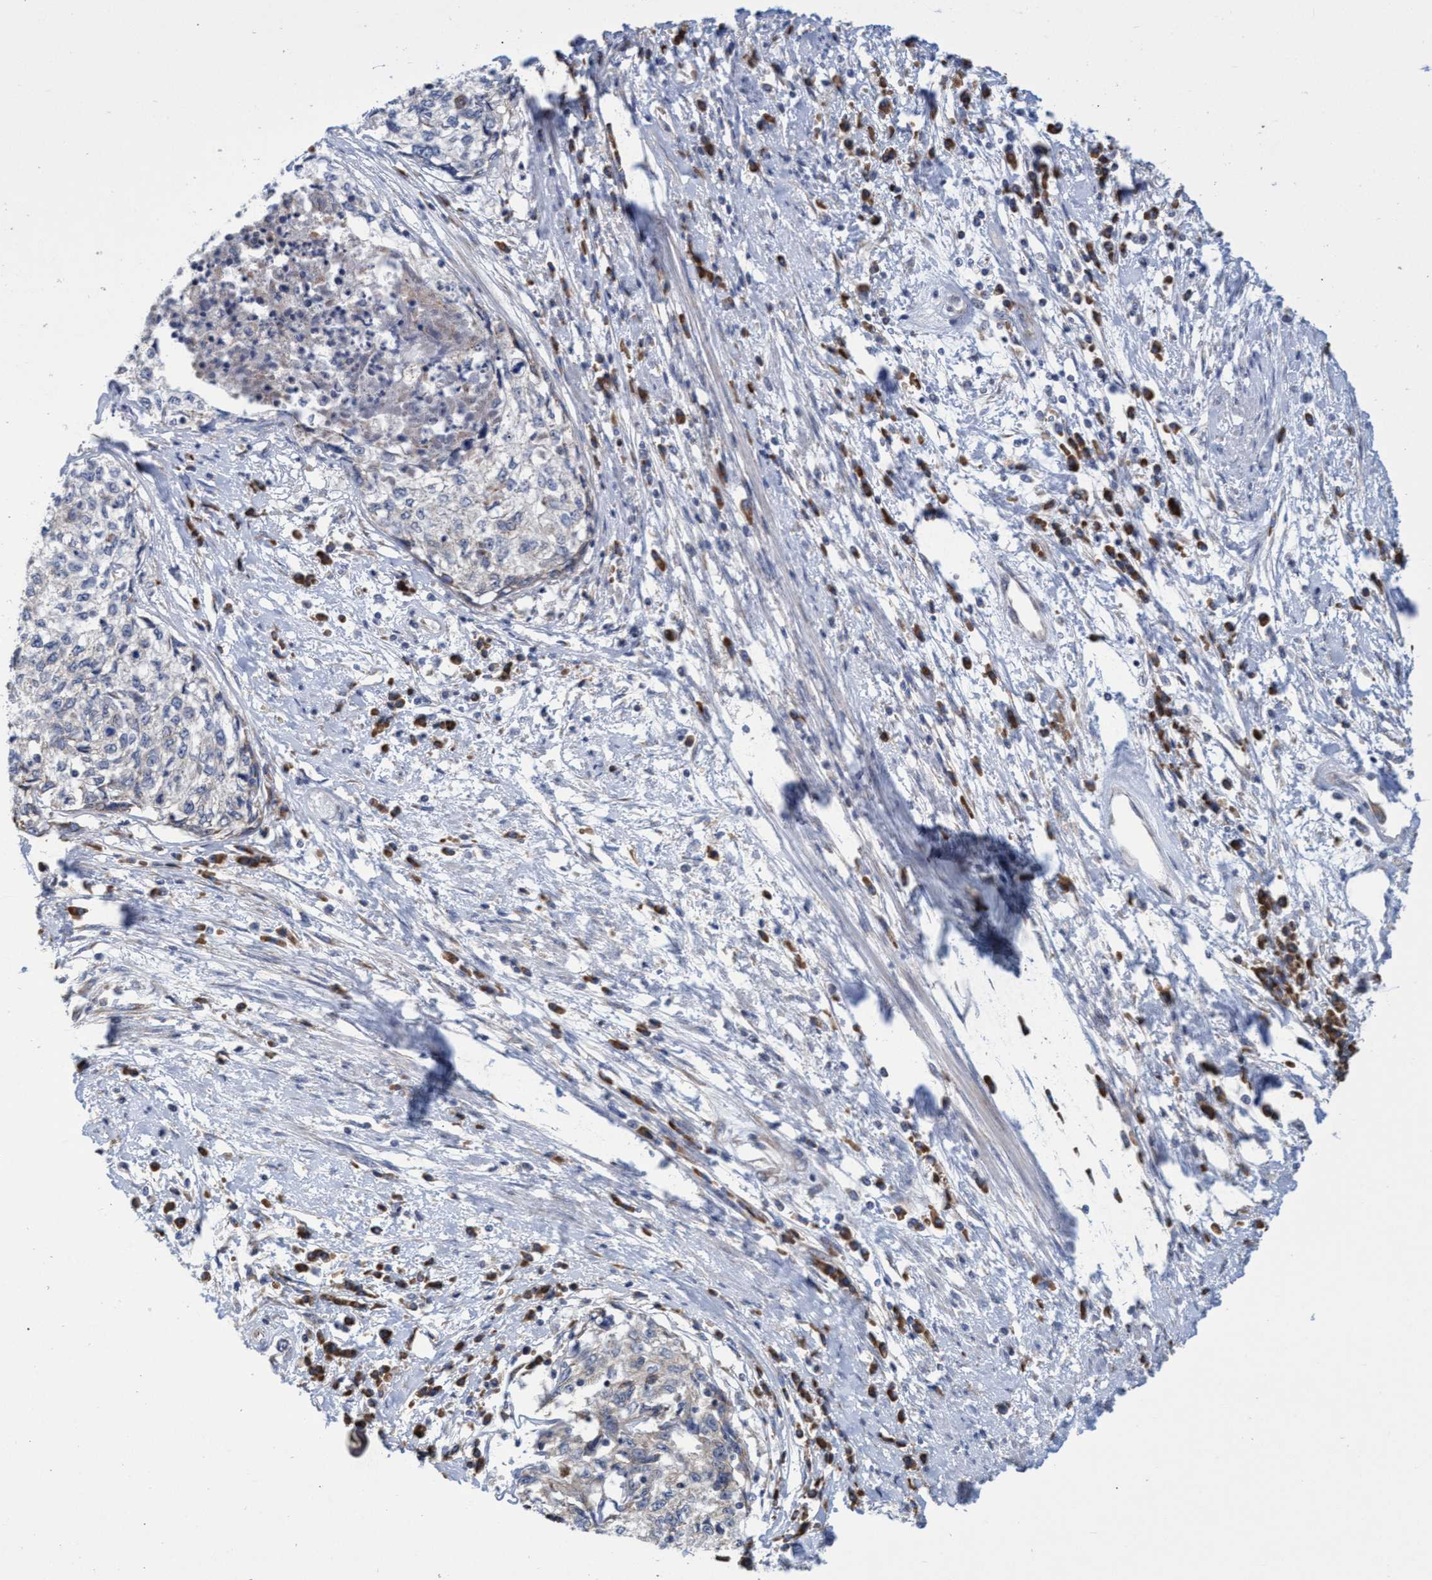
{"staining": {"intensity": "negative", "quantity": "none", "location": "none"}, "tissue": "cervical cancer", "cell_type": "Tumor cells", "image_type": "cancer", "snomed": [{"axis": "morphology", "description": "Squamous cell carcinoma, NOS"}, {"axis": "topography", "description": "Cervix"}], "caption": "Cervical cancer stained for a protein using immunohistochemistry shows no expression tumor cells.", "gene": "NAT16", "patient": {"sex": "female", "age": 57}}